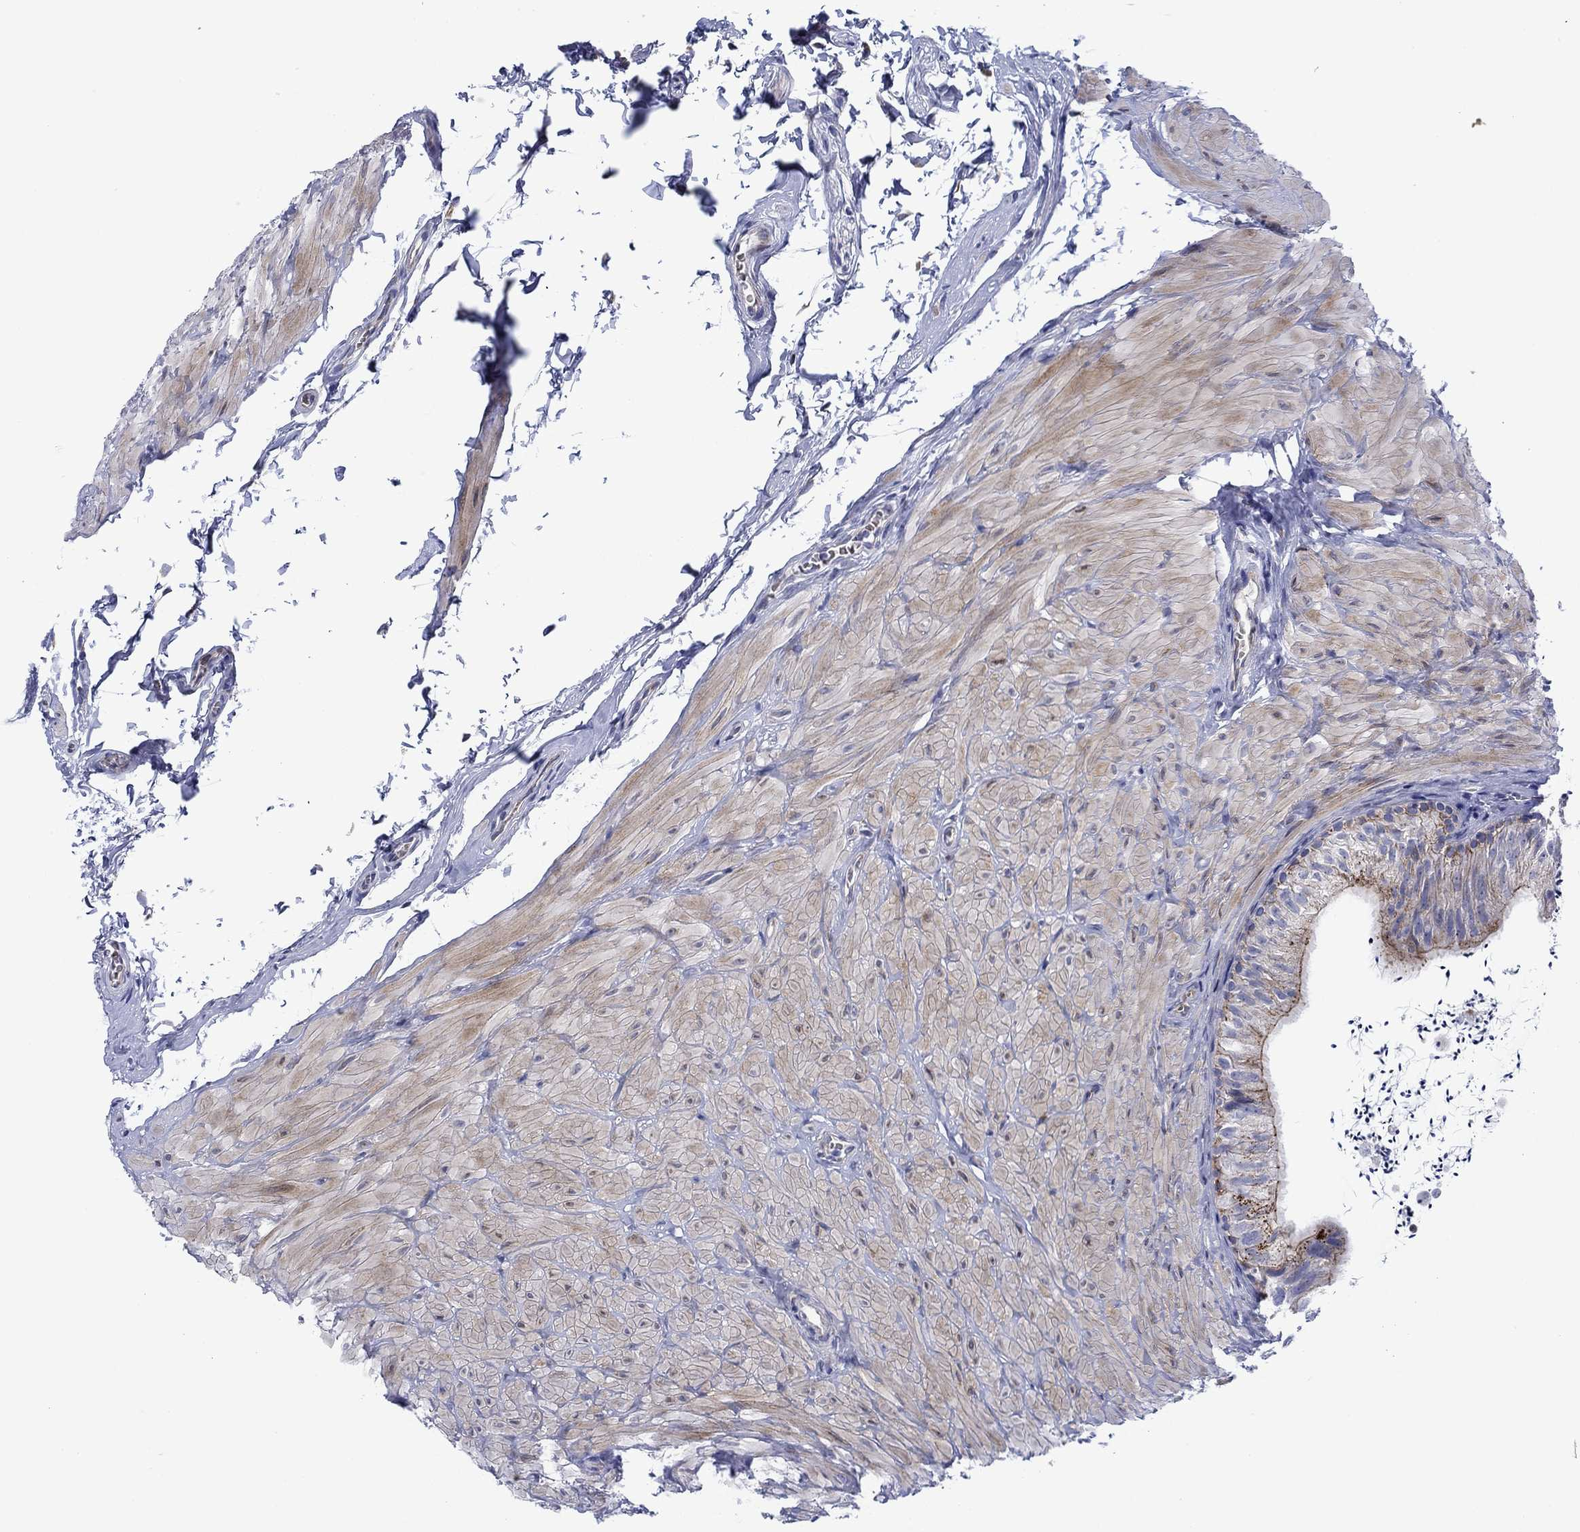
{"staining": {"intensity": "strong", "quantity": "<25%", "location": "cytoplasmic/membranous"}, "tissue": "epididymis", "cell_type": "Glandular cells", "image_type": "normal", "snomed": [{"axis": "morphology", "description": "Normal tissue, NOS"}, {"axis": "topography", "description": "Epididymis"}], "caption": "Approximately <25% of glandular cells in benign epididymis show strong cytoplasmic/membranous protein positivity as visualized by brown immunohistochemical staining.", "gene": "SVEP1", "patient": {"sex": "male", "age": 32}}